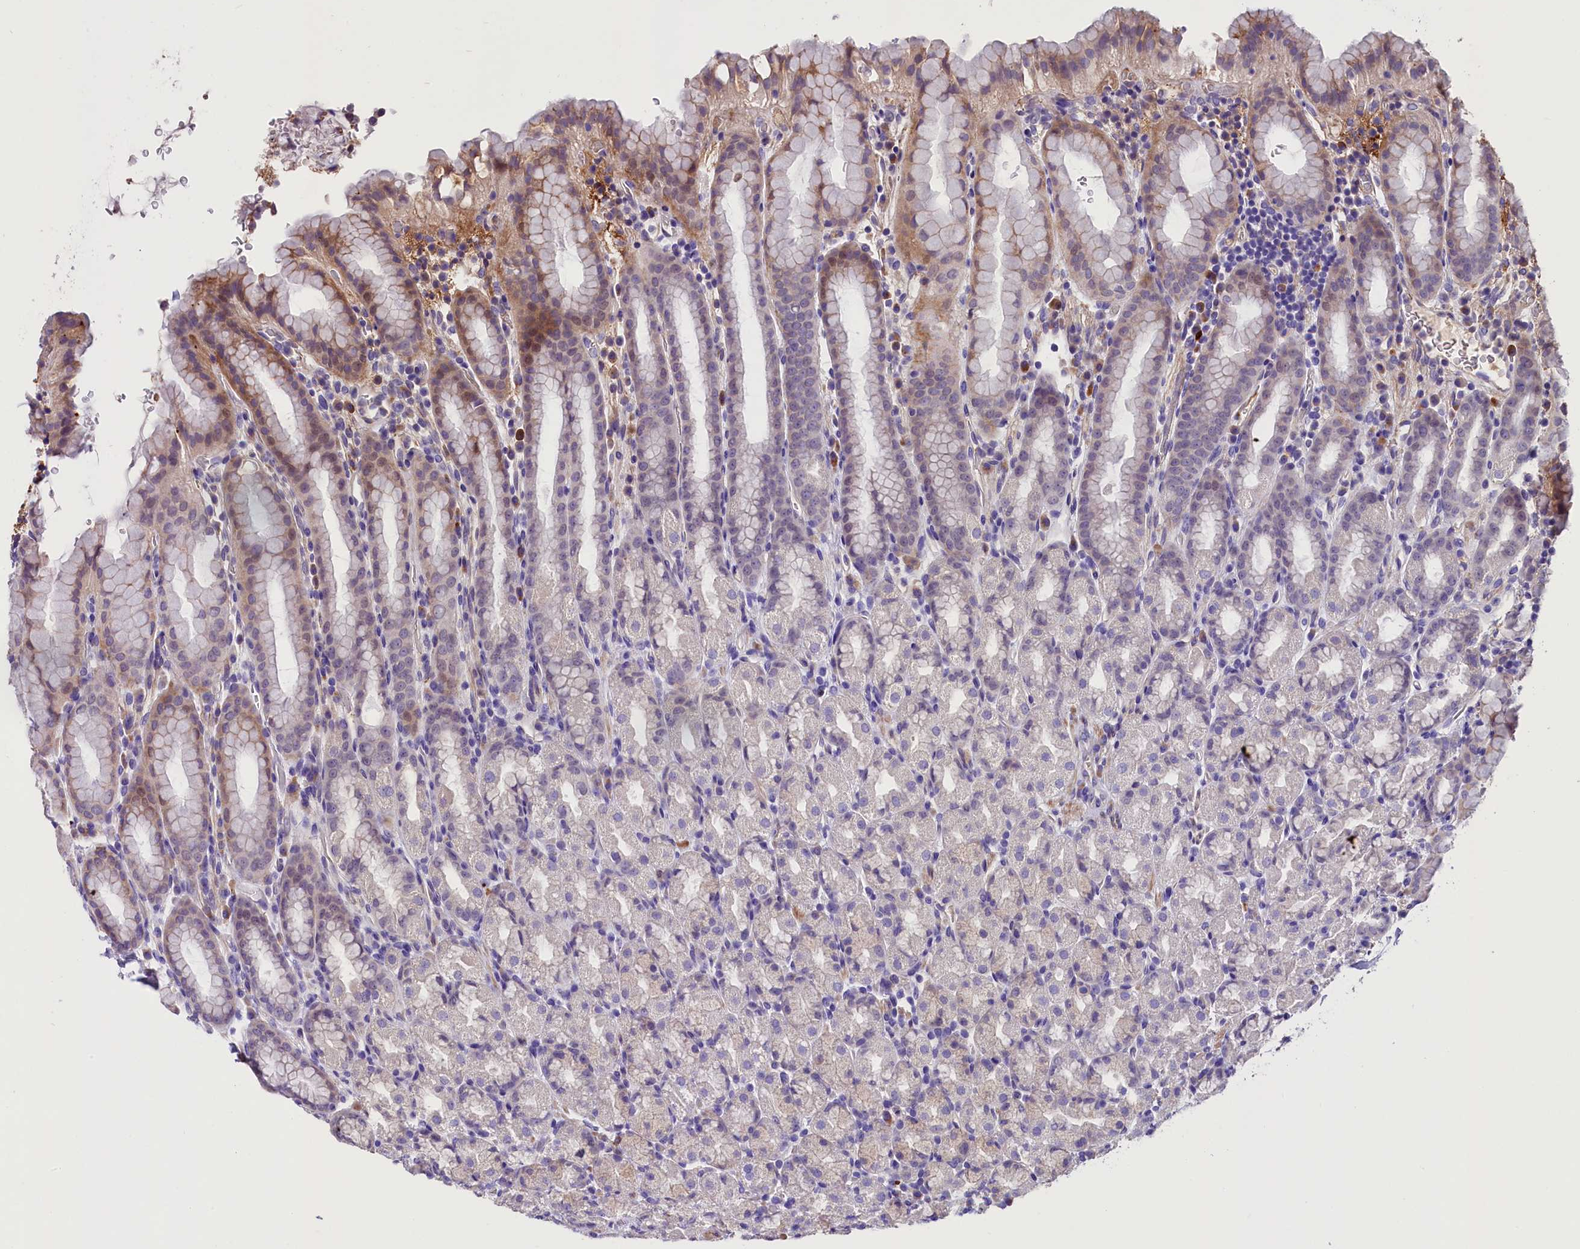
{"staining": {"intensity": "moderate", "quantity": "<25%", "location": "cytoplasmic/membranous"}, "tissue": "stomach", "cell_type": "Glandular cells", "image_type": "normal", "snomed": [{"axis": "morphology", "description": "Normal tissue, NOS"}, {"axis": "topography", "description": "Stomach, upper"}, {"axis": "topography", "description": "Stomach, lower"}, {"axis": "topography", "description": "Small intestine"}], "caption": "A histopathology image showing moderate cytoplasmic/membranous staining in about <25% of glandular cells in unremarkable stomach, as visualized by brown immunohistochemical staining.", "gene": "MEX3B", "patient": {"sex": "male", "age": 68}}